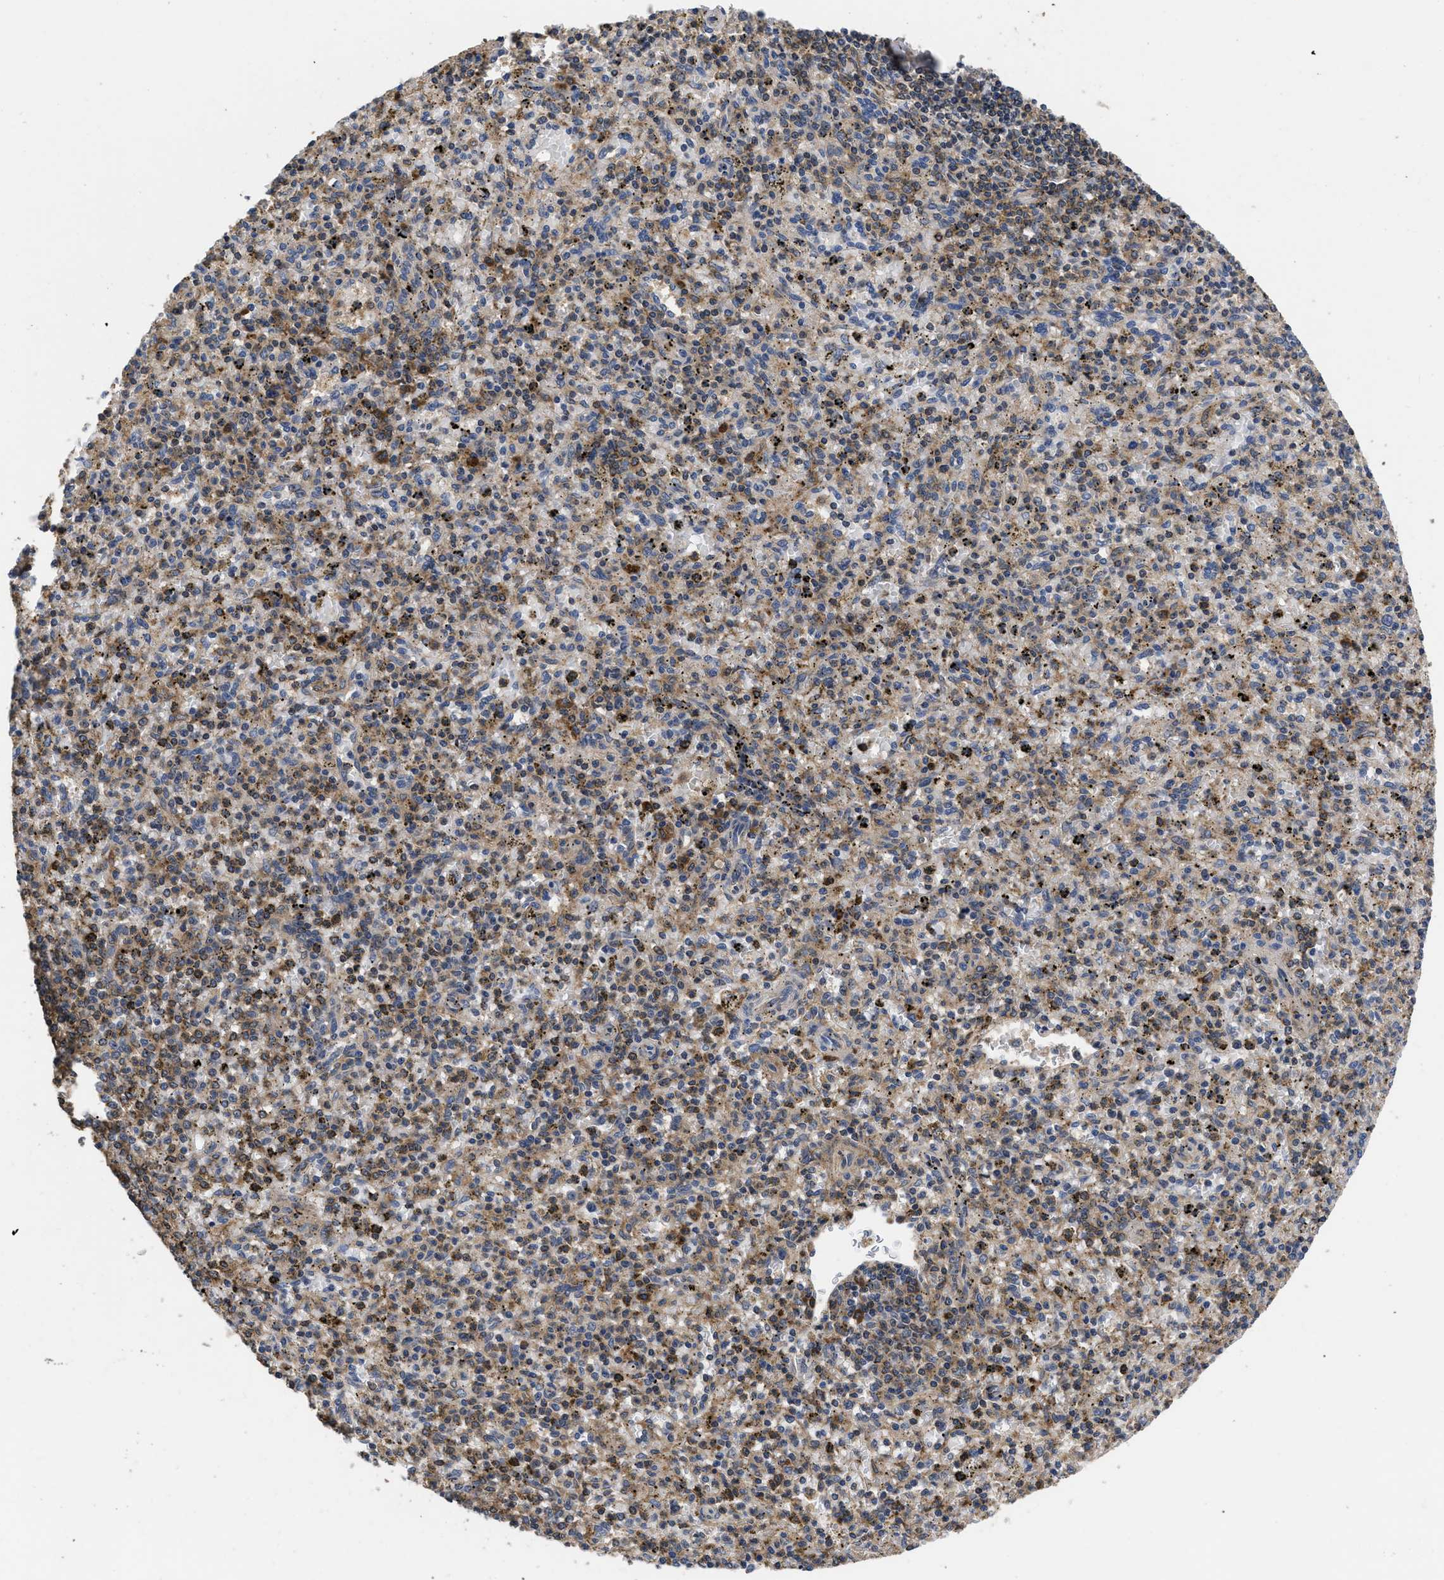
{"staining": {"intensity": "moderate", "quantity": "25%-75%", "location": "cytoplasmic/membranous"}, "tissue": "spleen", "cell_type": "Cells in red pulp", "image_type": "normal", "snomed": [{"axis": "morphology", "description": "Normal tissue, NOS"}, {"axis": "topography", "description": "Spleen"}], "caption": "Spleen stained for a protein (brown) demonstrates moderate cytoplasmic/membranous positive expression in about 25%-75% of cells in red pulp.", "gene": "LRRC3", "patient": {"sex": "male", "age": 72}}